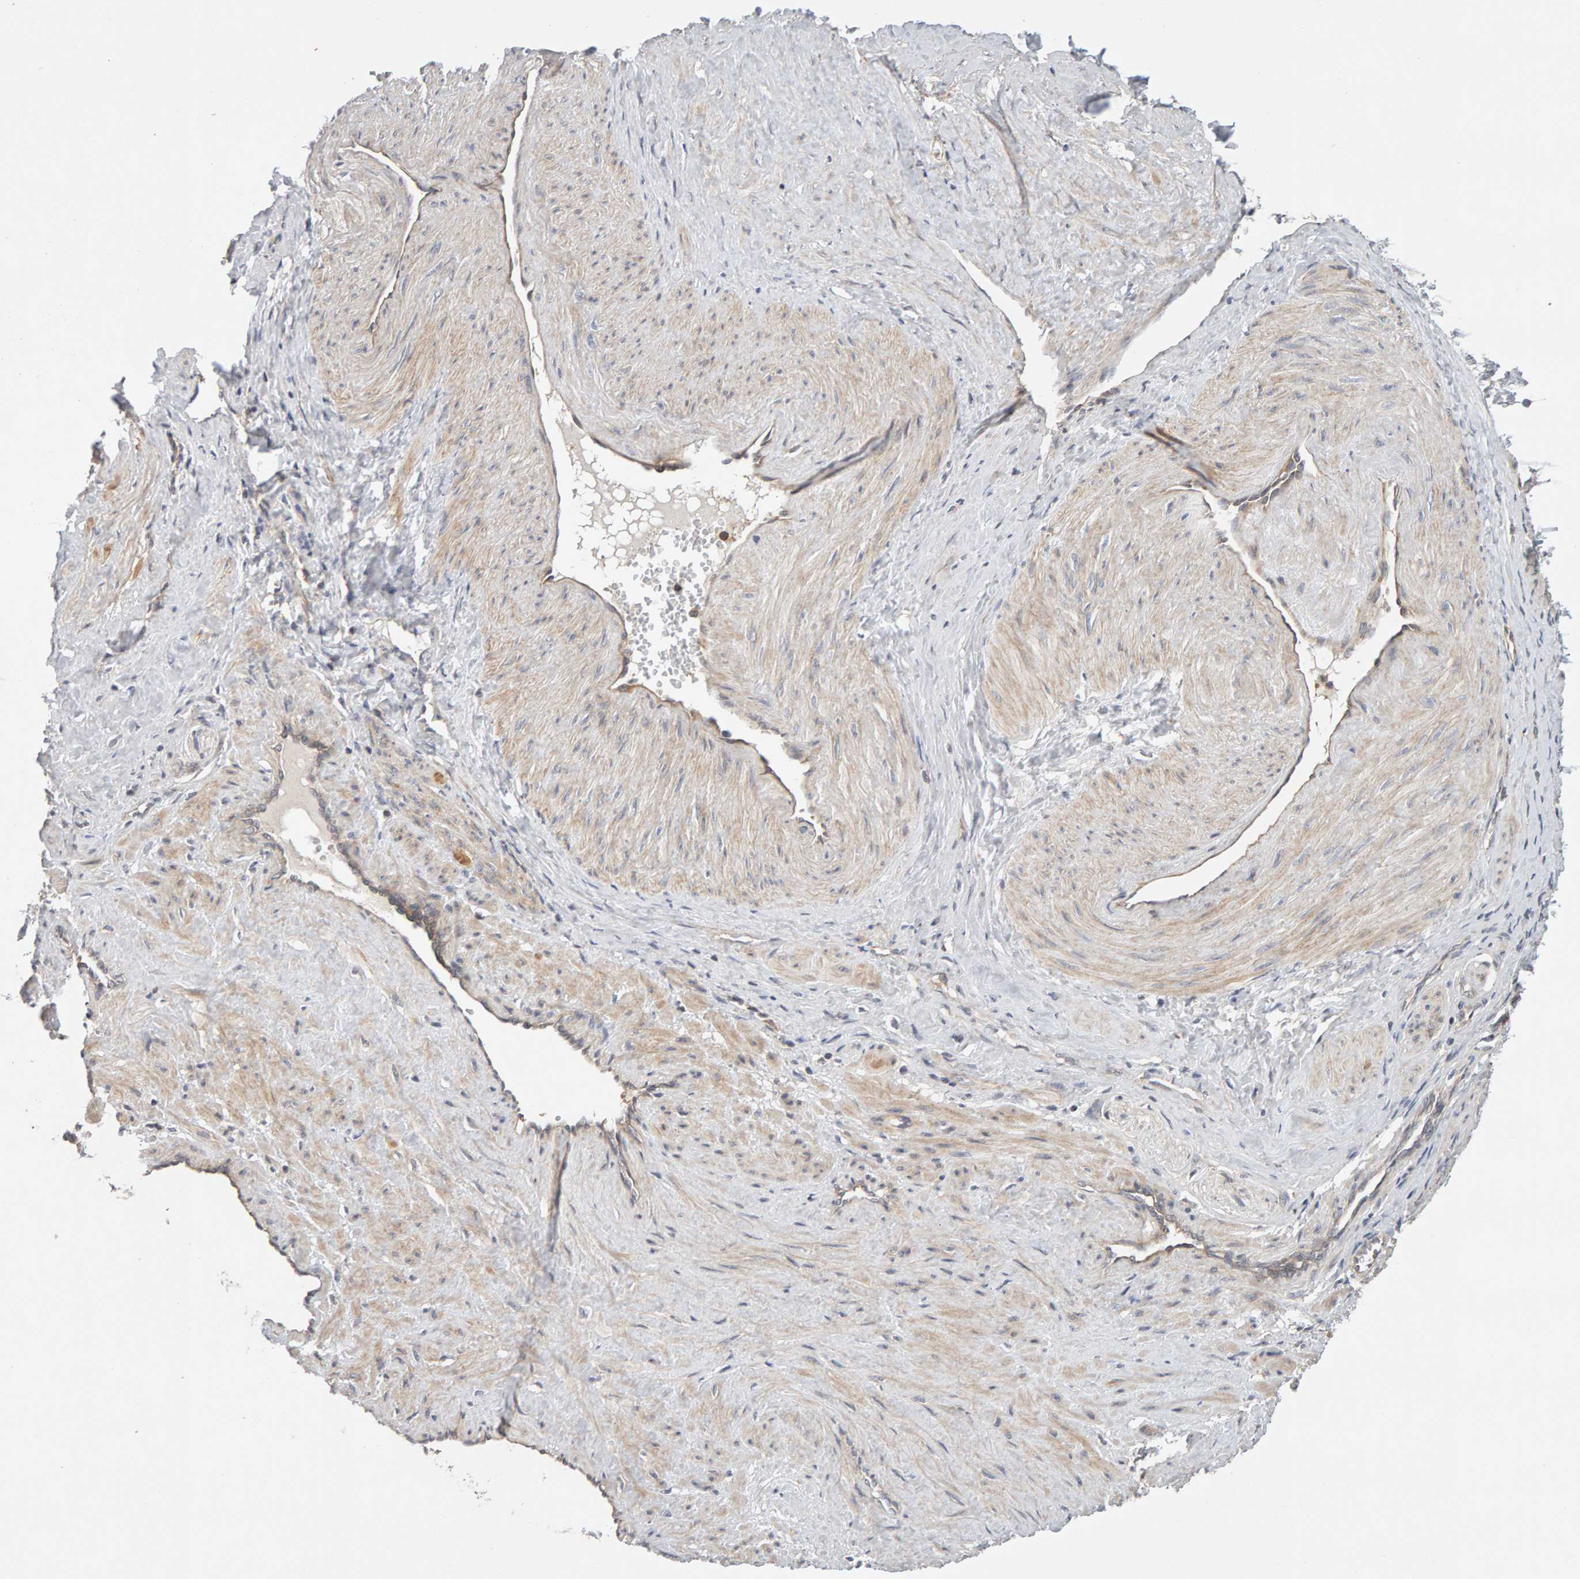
{"staining": {"intensity": "weak", "quantity": ">75%", "location": "cytoplasmic/membranous"}, "tissue": "smooth muscle", "cell_type": "Smooth muscle cells", "image_type": "normal", "snomed": [{"axis": "morphology", "description": "Normal tissue, NOS"}, {"axis": "topography", "description": "Endometrium"}], "caption": "An image of smooth muscle stained for a protein shows weak cytoplasmic/membranous brown staining in smooth muscle cells. (brown staining indicates protein expression, while blue staining denotes nuclei).", "gene": "DNAJC7", "patient": {"sex": "female", "age": 33}}